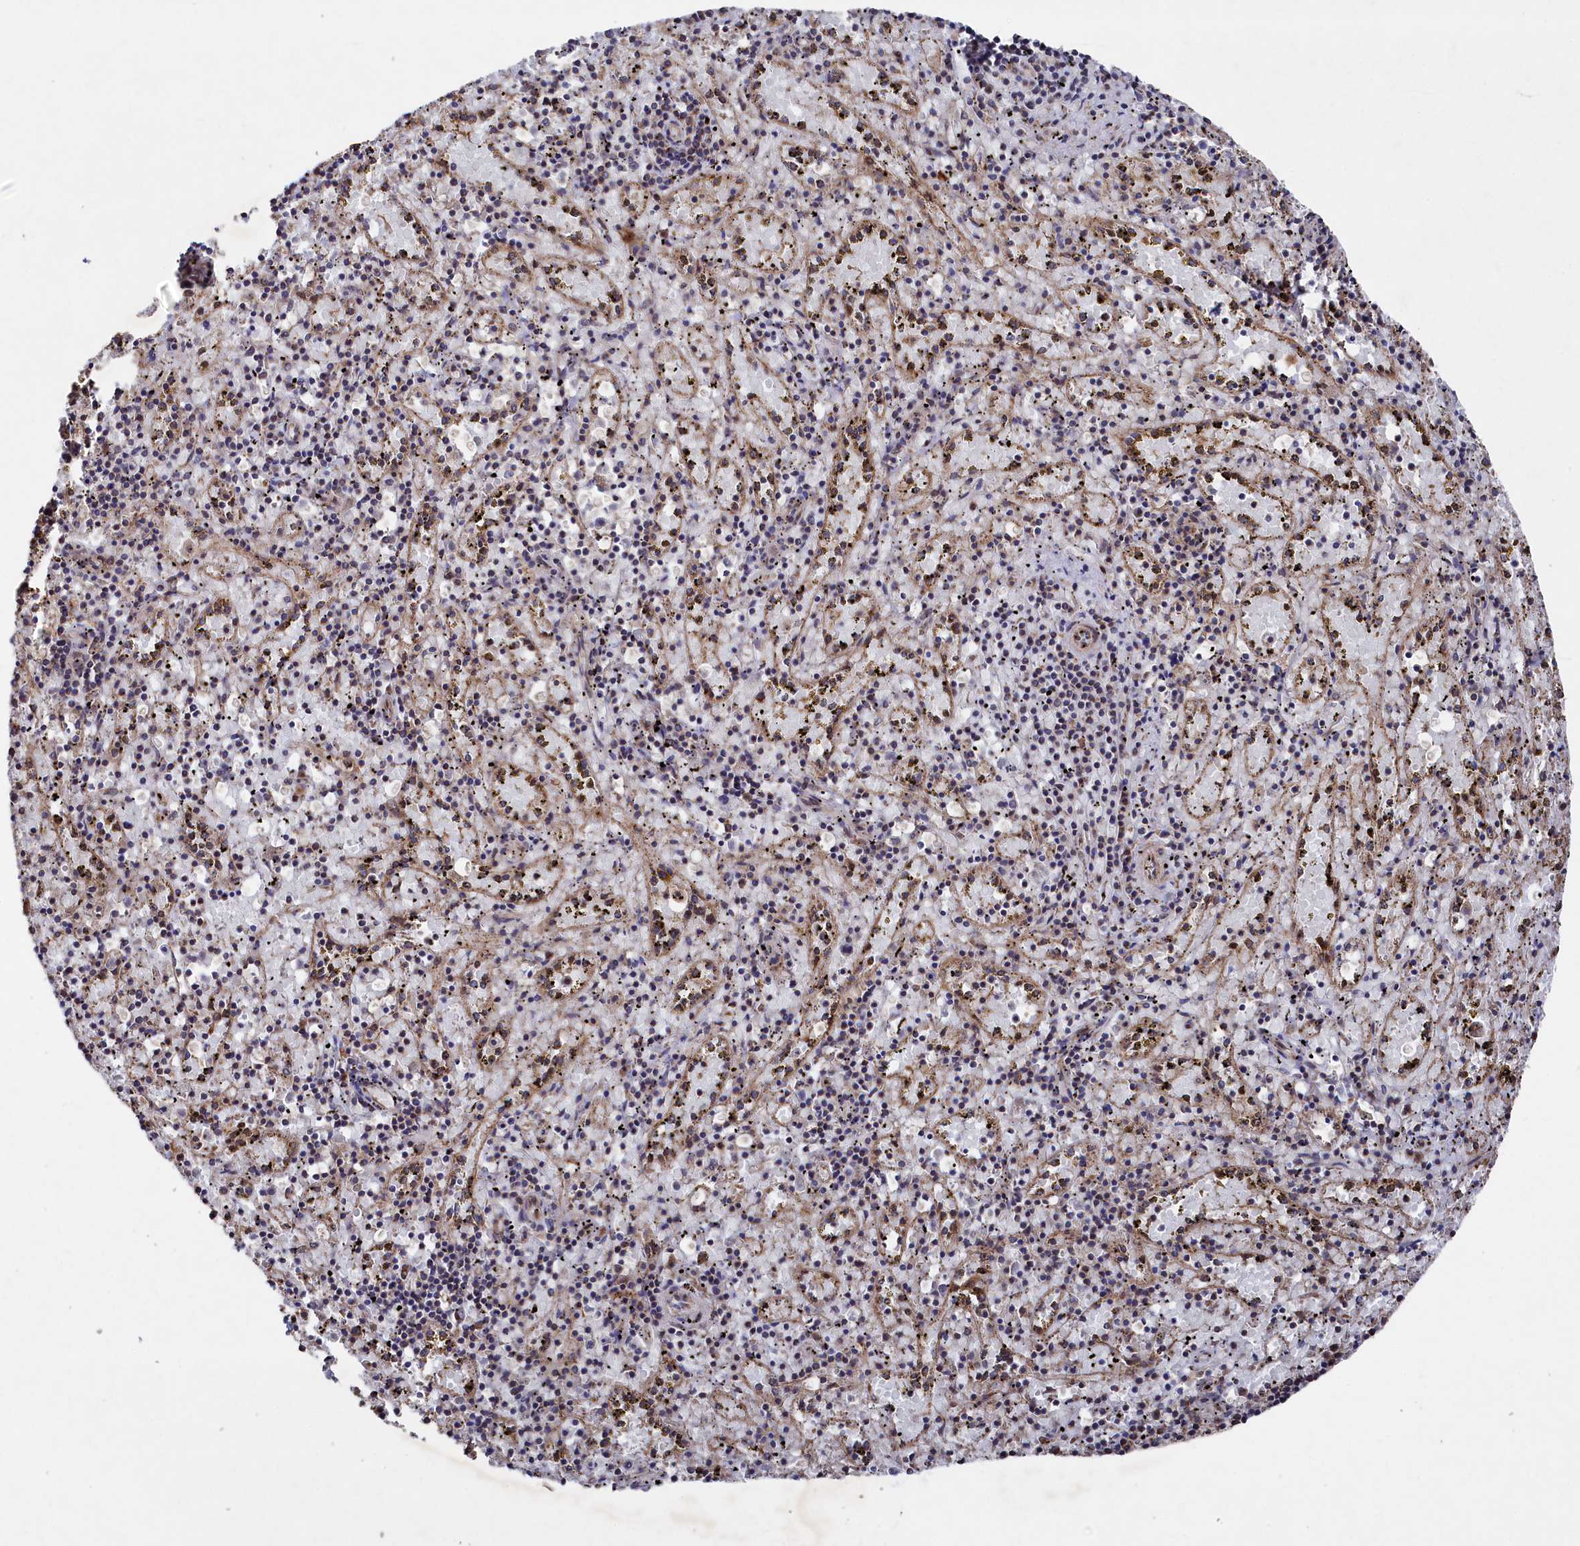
{"staining": {"intensity": "weak", "quantity": "<25%", "location": "cytoplasmic/membranous"}, "tissue": "spleen", "cell_type": "Cells in red pulp", "image_type": "normal", "snomed": [{"axis": "morphology", "description": "Normal tissue, NOS"}, {"axis": "topography", "description": "Spleen"}], "caption": "High power microscopy photomicrograph of an immunohistochemistry histopathology image of normal spleen, revealing no significant expression in cells in red pulp.", "gene": "SUPV3L1", "patient": {"sex": "male", "age": 11}}